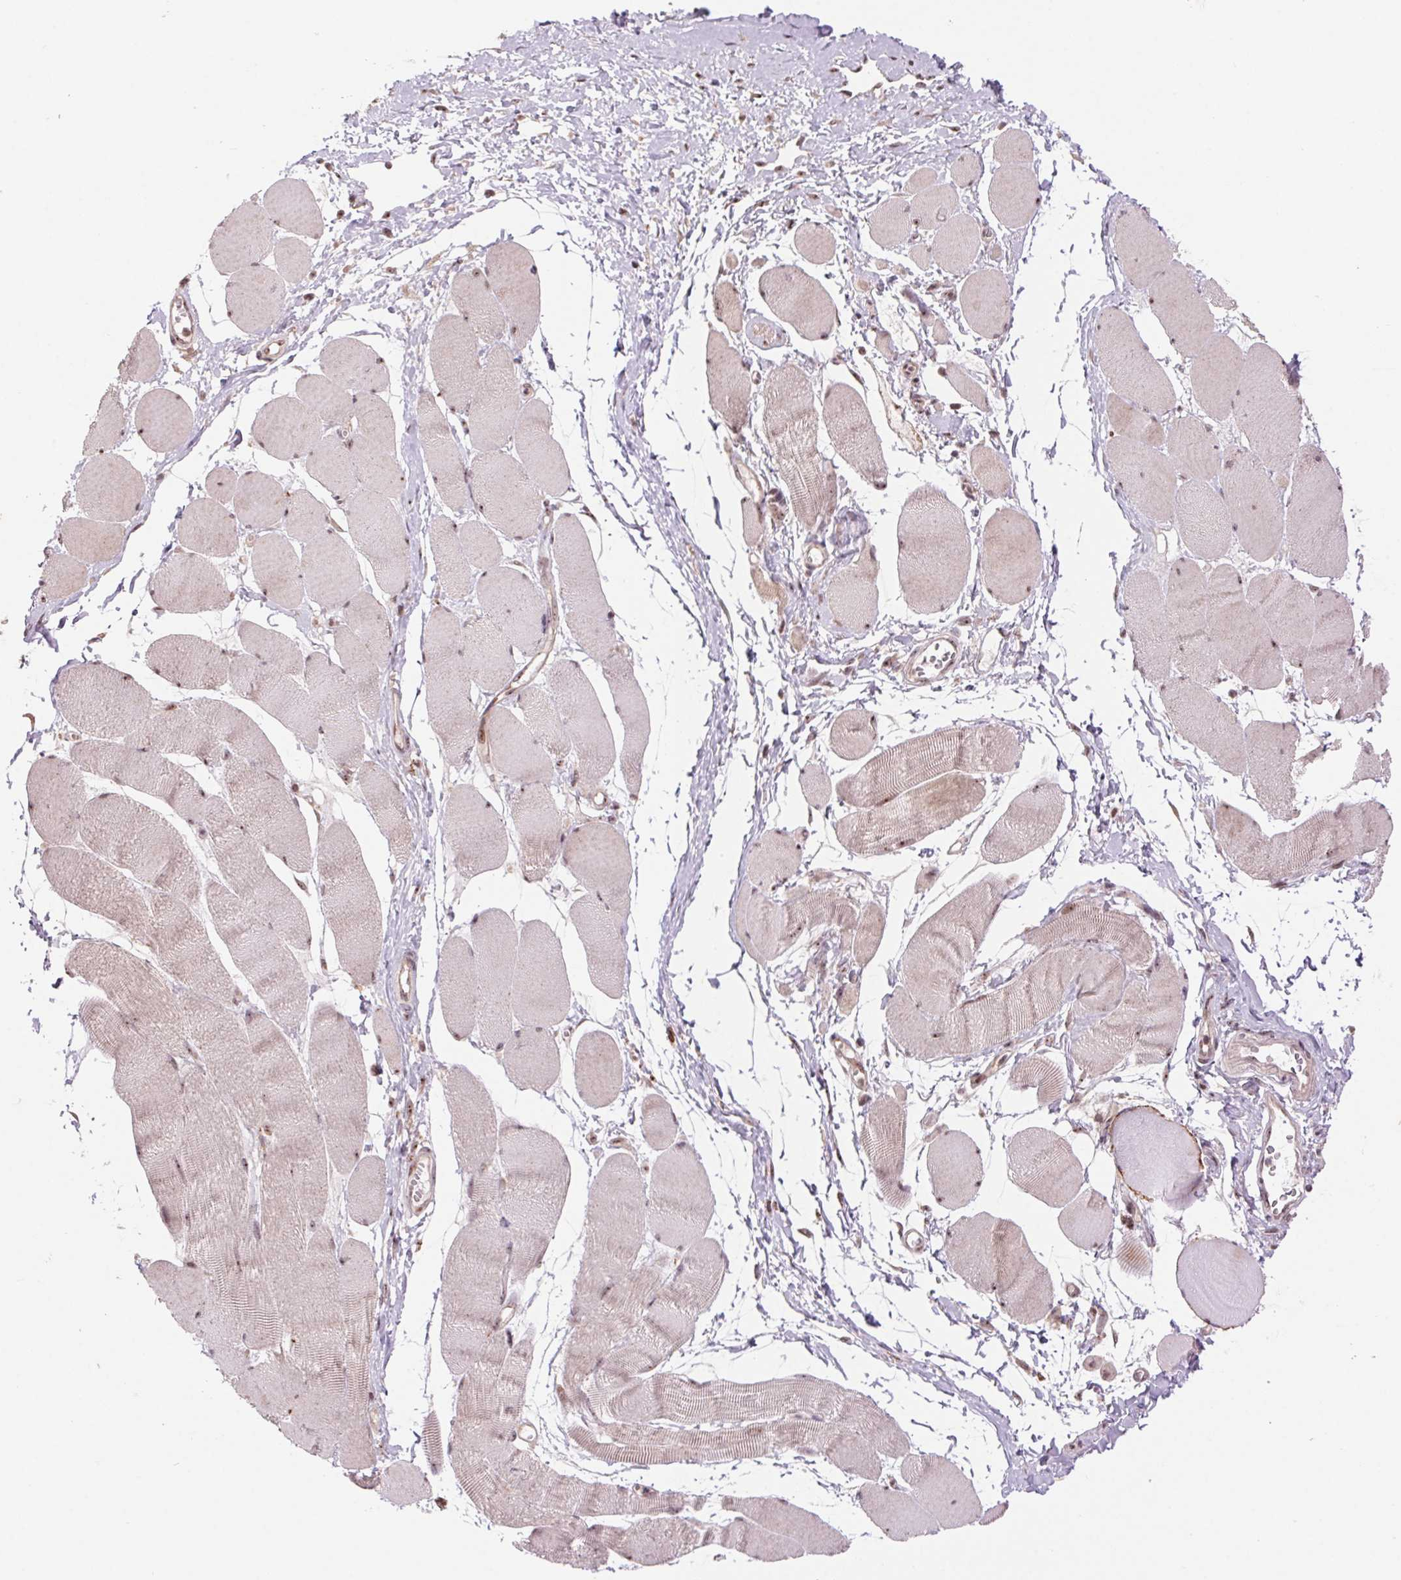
{"staining": {"intensity": "weak", "quantity": "<25%", "location": "cytoplasmic/membranous,nuclear"}, "tissue": "skeletal muscle", "cell_type": "Myocytes", "image_type": "normal", "snomed": [{"axis": "morphology", "description": "Normal tissue, NOS"}, {"axis": "topography", "description": "Skeletal muscle"}], "caption": "Immunohistochemistry photomicrograph of benign skeletal muscle: human skeletal muscle stained with DAB (3,3'-diaminobenzidine) displays no significant protein staining in myocytes.", "gene": "CHMP4B", "patient": {"sex": "female", "age": 75}}